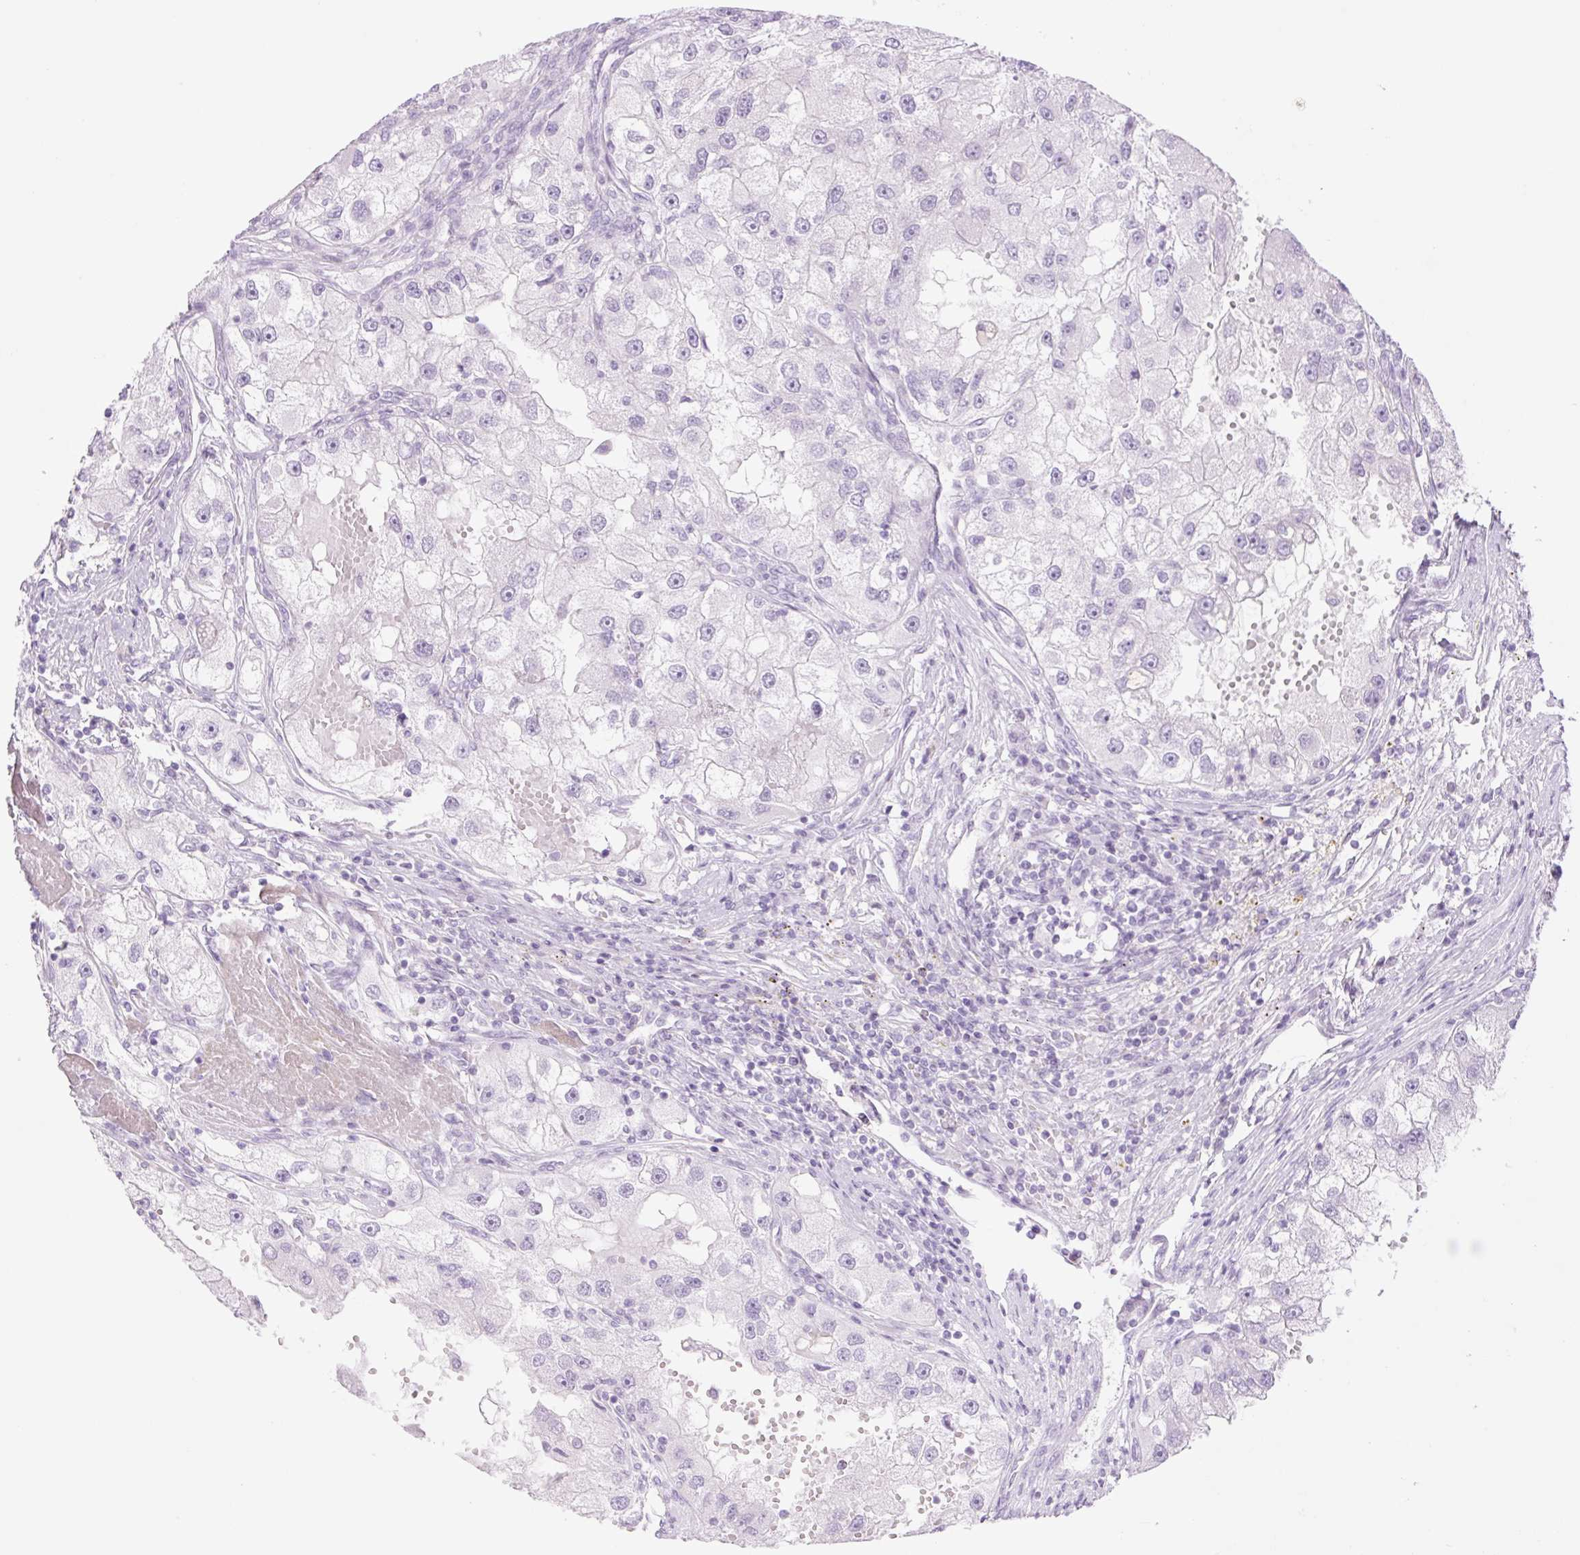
{"staining": {"intensity": "negative", "quantity": "none", "location": "none"}, "tissue": "renal cancer", "cell_type": "Tumor cells", "image_type": "cancer", "snomed": [{"axis": "morphology", "description": "Adenocarcinoma, NOS"}, {"axis": "topography", "description": "Kidney"}], "caption": "This is a image of immunohistochemistry (IHC) staining of adenocarcinoma (renal), which shows no expression in tumor cells.", "gene": "TBX15", "patient": {"sex": "male", "age": 63}}